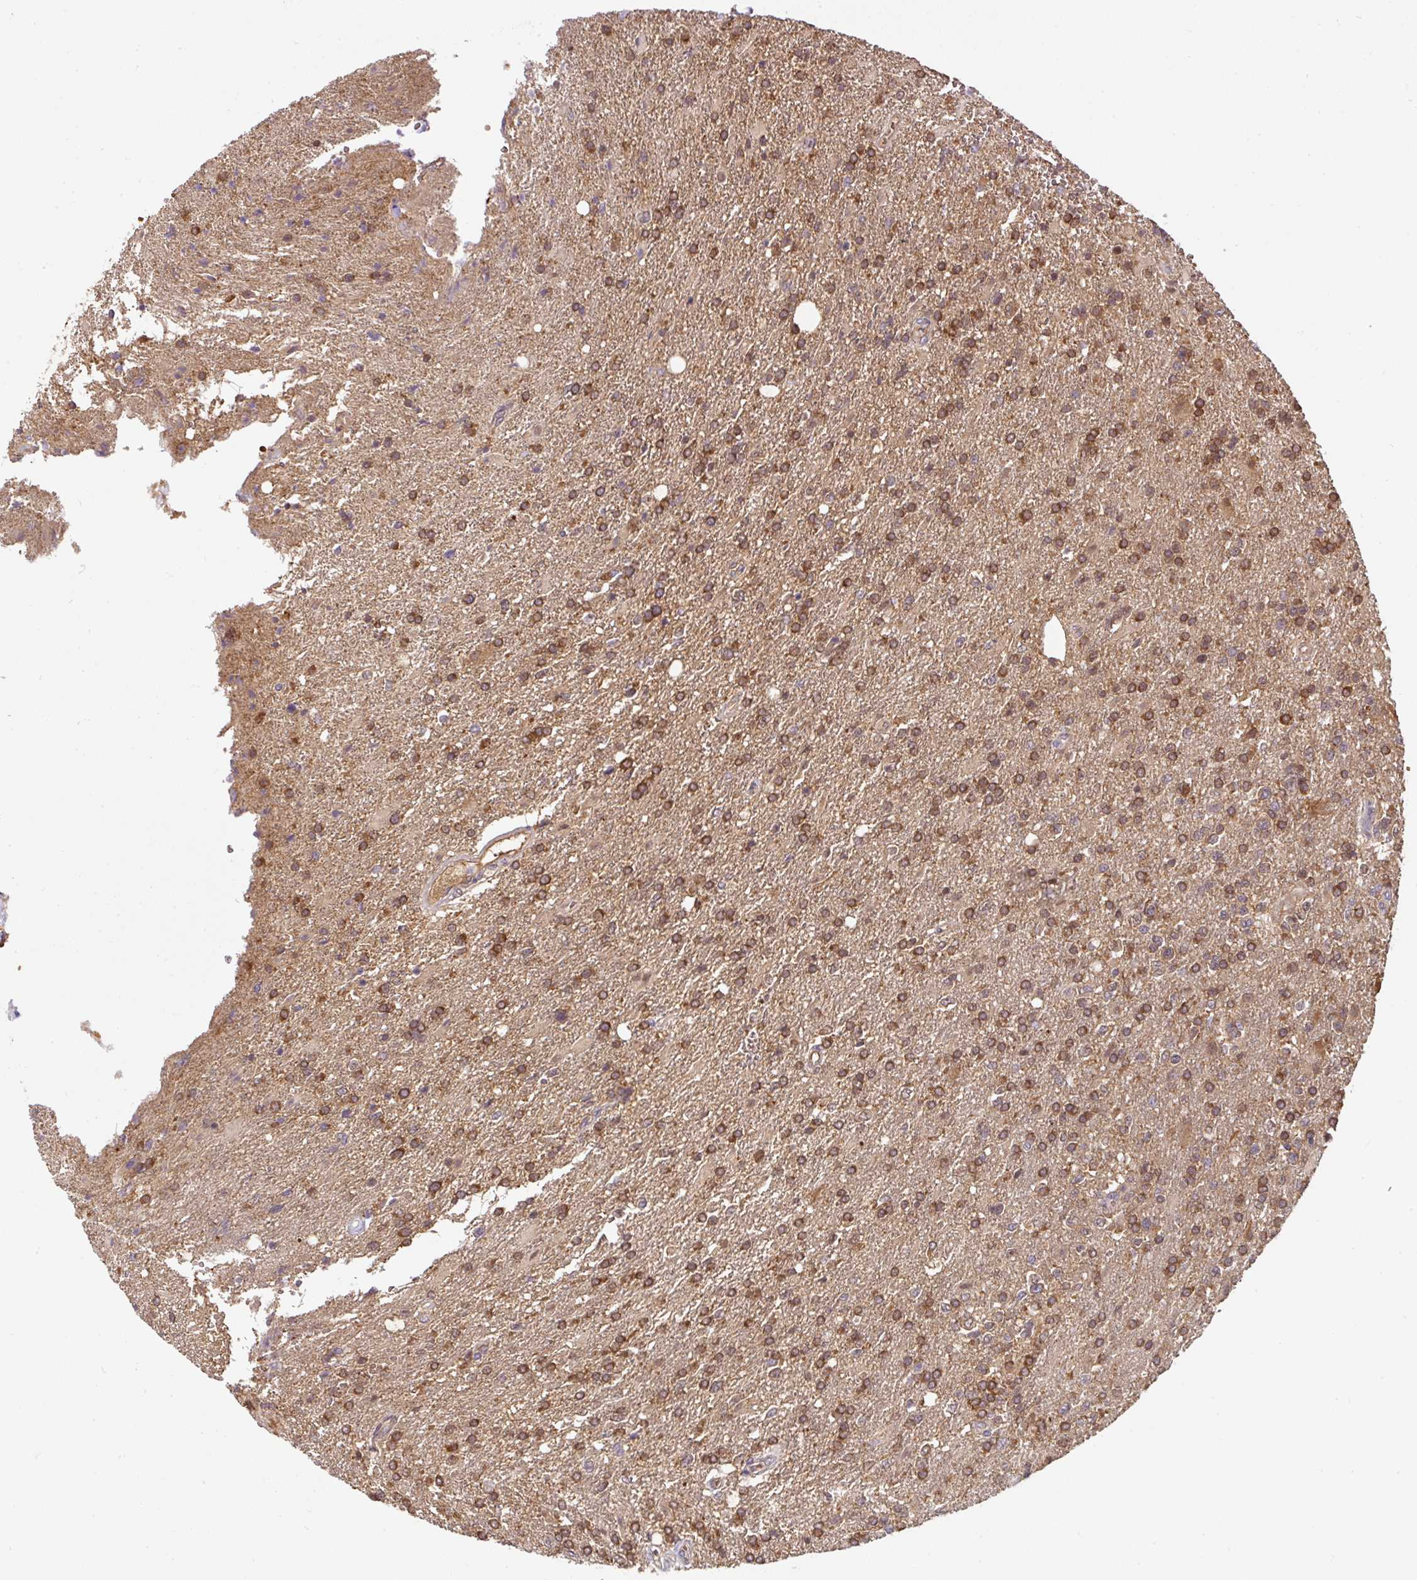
{"staining": {"intensity": "strong", "quantity": ">75%", "location": "cytoplasmic/membranous"}, "tissue": "glioma", "cell_type": "Tumor cells", "image_type": "cancer", "snomed": [{"axis": "morphology", "description": "Glioma, malignant, High grade"}, {"axis": "topography", "description": "Brain"}], "caption": "A high-resolution micrograph shows immunohistochemistry (IHC) staining of glioma, which exhibits strong cytoplasmic/membranous positivity in about >75% of tumor cells. (Brightfield microscopy of DAB IHC at high magnification).", "gene": "ST13", "patient": {"sex": "male", "age": 56}}